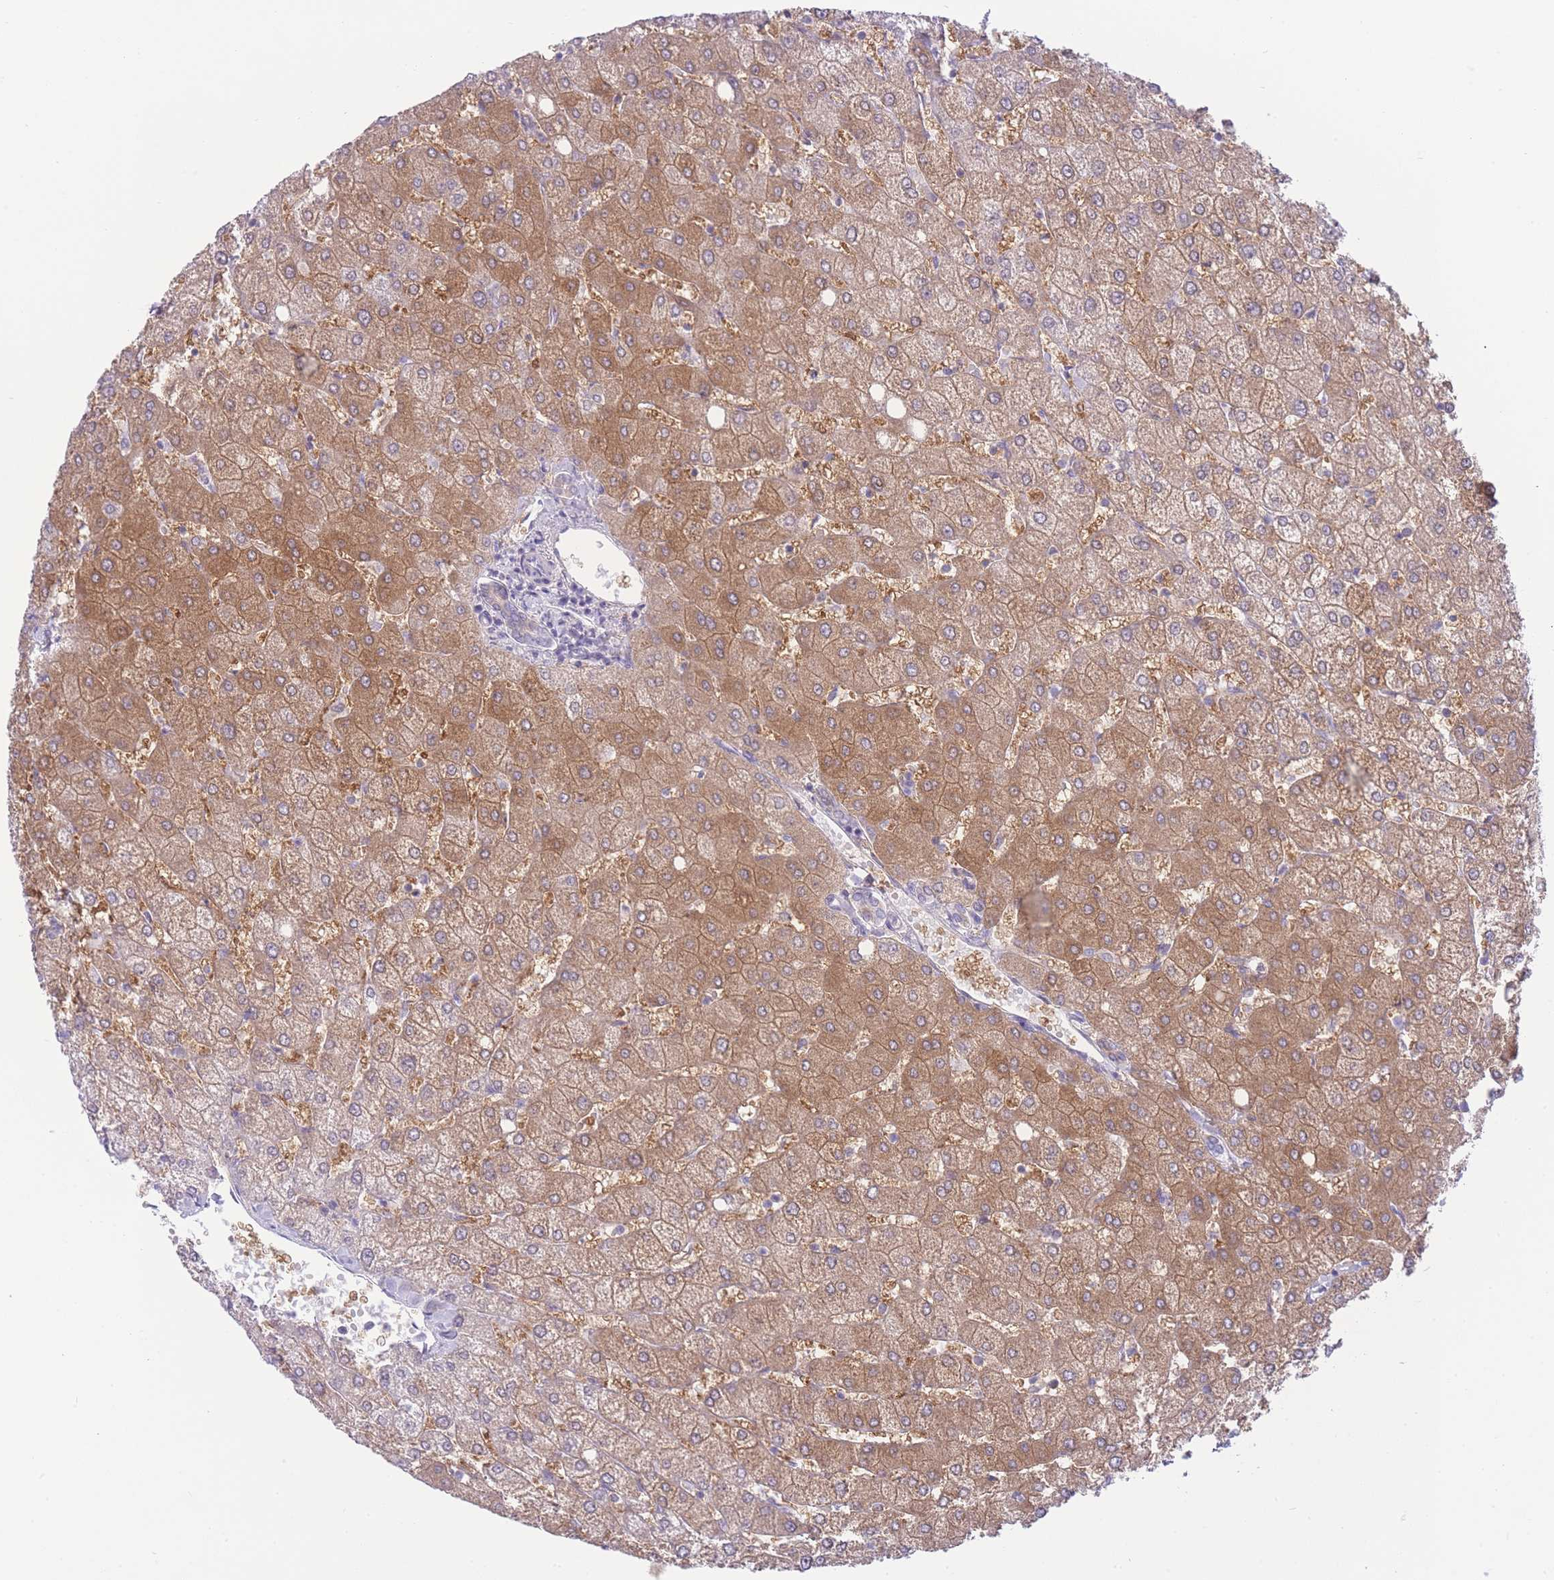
{"staining": {"intensity": "negative", "quantity": "none", "location": "none"}, "tissue": "liver", "cell_type": "Cholangiocytes", "image_type": "normal", "snomed": [{"axis": "morphology", "description": "Normal tissue, NOS"}, {"axis": "topography", "description": "Liver"}], "caption": "Cholangiocytes are negative for brown protein staining in normal liver. (DAB immunohistochemistry (IHC) with hematoxylin counter stain).", "gene": "ZNF212", "patient": {"sex": "female", "age": 54}}